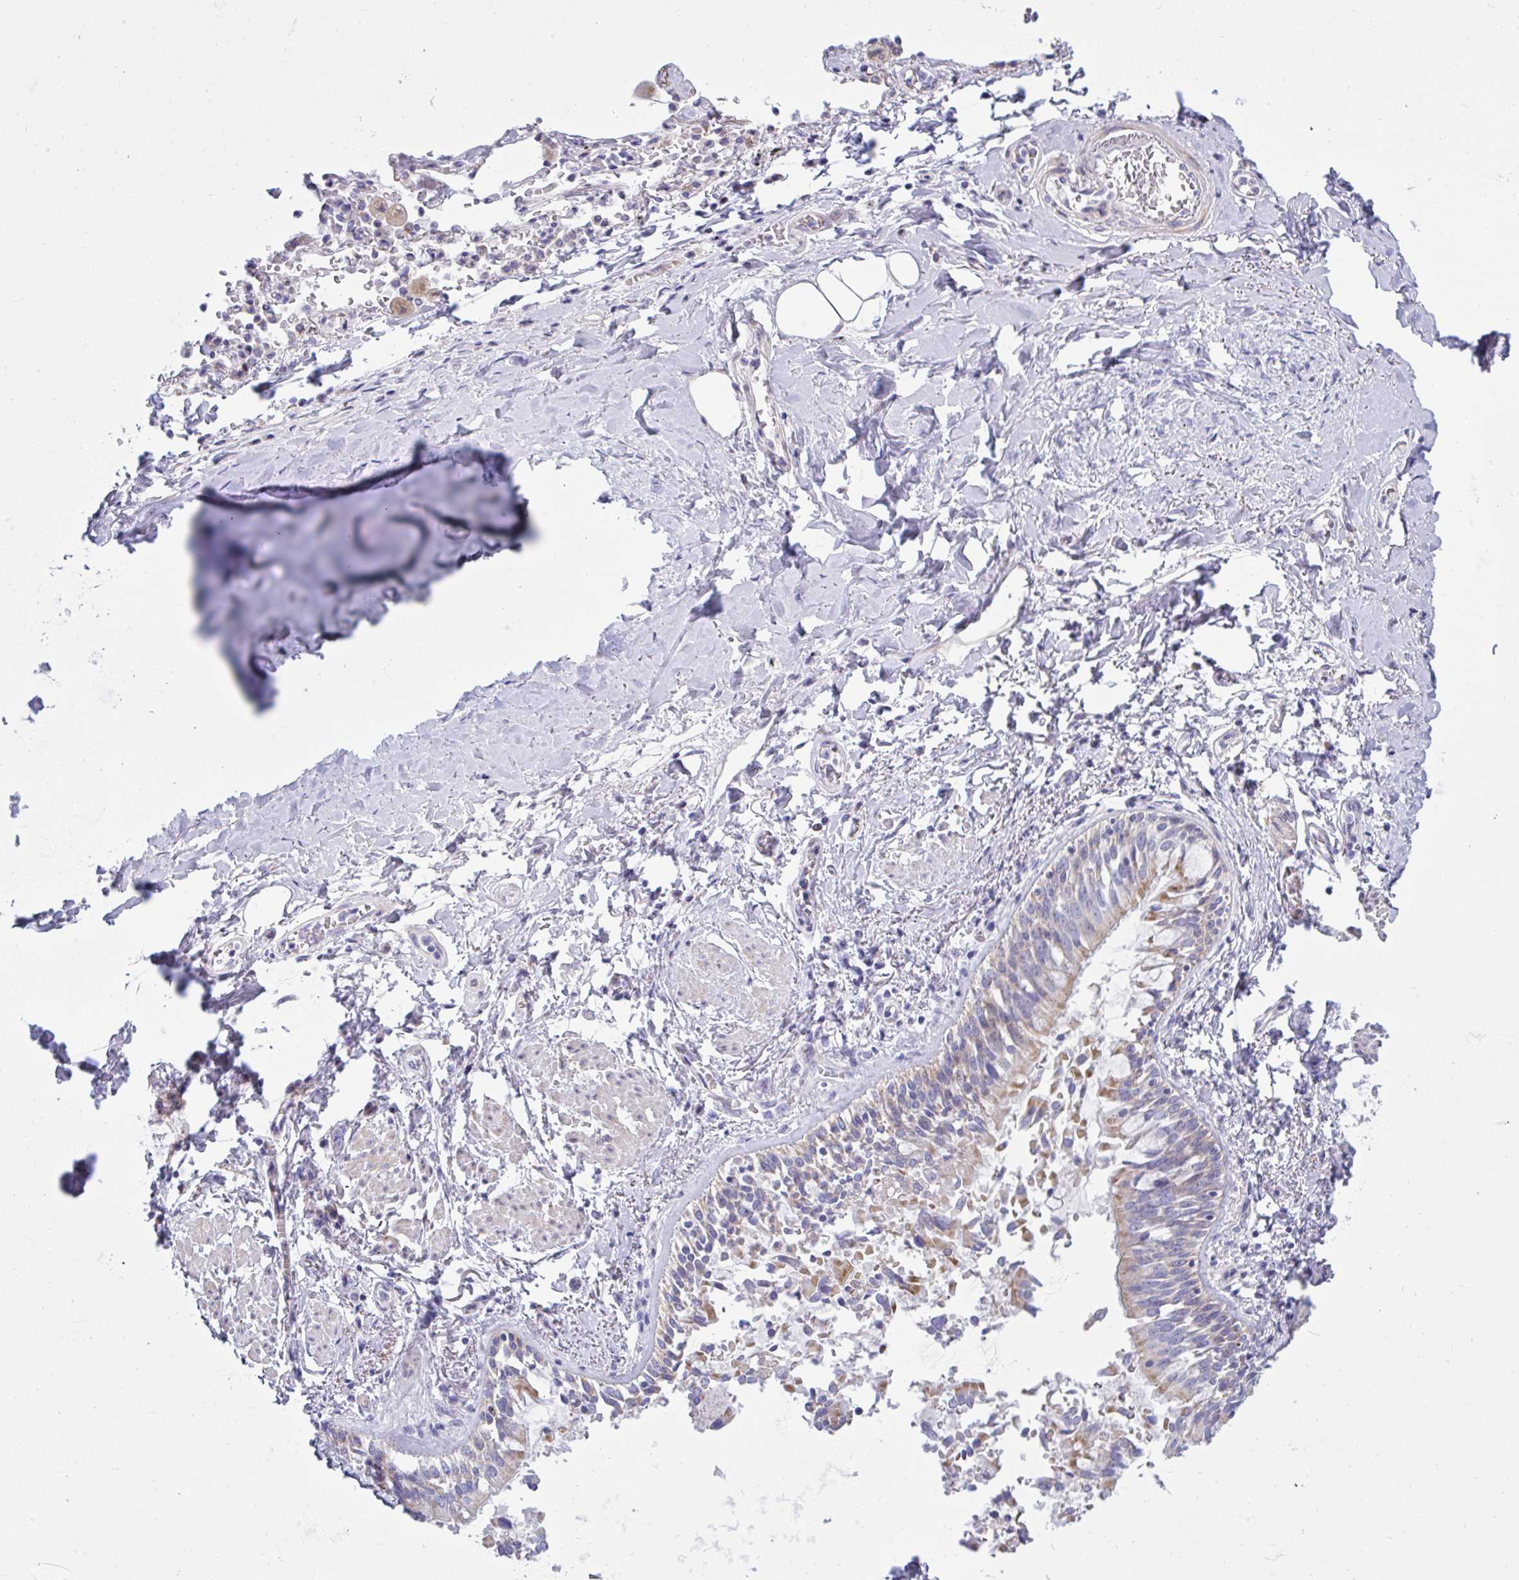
{"staining": {"intensity": "negative", "quantity": "none", "location": "none"}, "tissue": "adipose tissue", "cell_type": "Adipocytes", "image_type": "normal", "snomed": [{"axis": "morphology", "description": "Normal tissue, NOS"}, {"axis": "morphology", "description": "Degeneration, NOS"}, {"axis": "topography", "description": "Cartilage tissue"}, {"axis": "topography", "description": "Lung"}], "caption": "High magnification brightfield microscopy of normal adipose tissue stained with DAB (3,3'-diaminobenzidine) (brown) and counterstained with hematoxylin (blue): adipocytes show no significant staining.", "gene": "NTN1", "patient": {"sex": "female", "age": 61}}